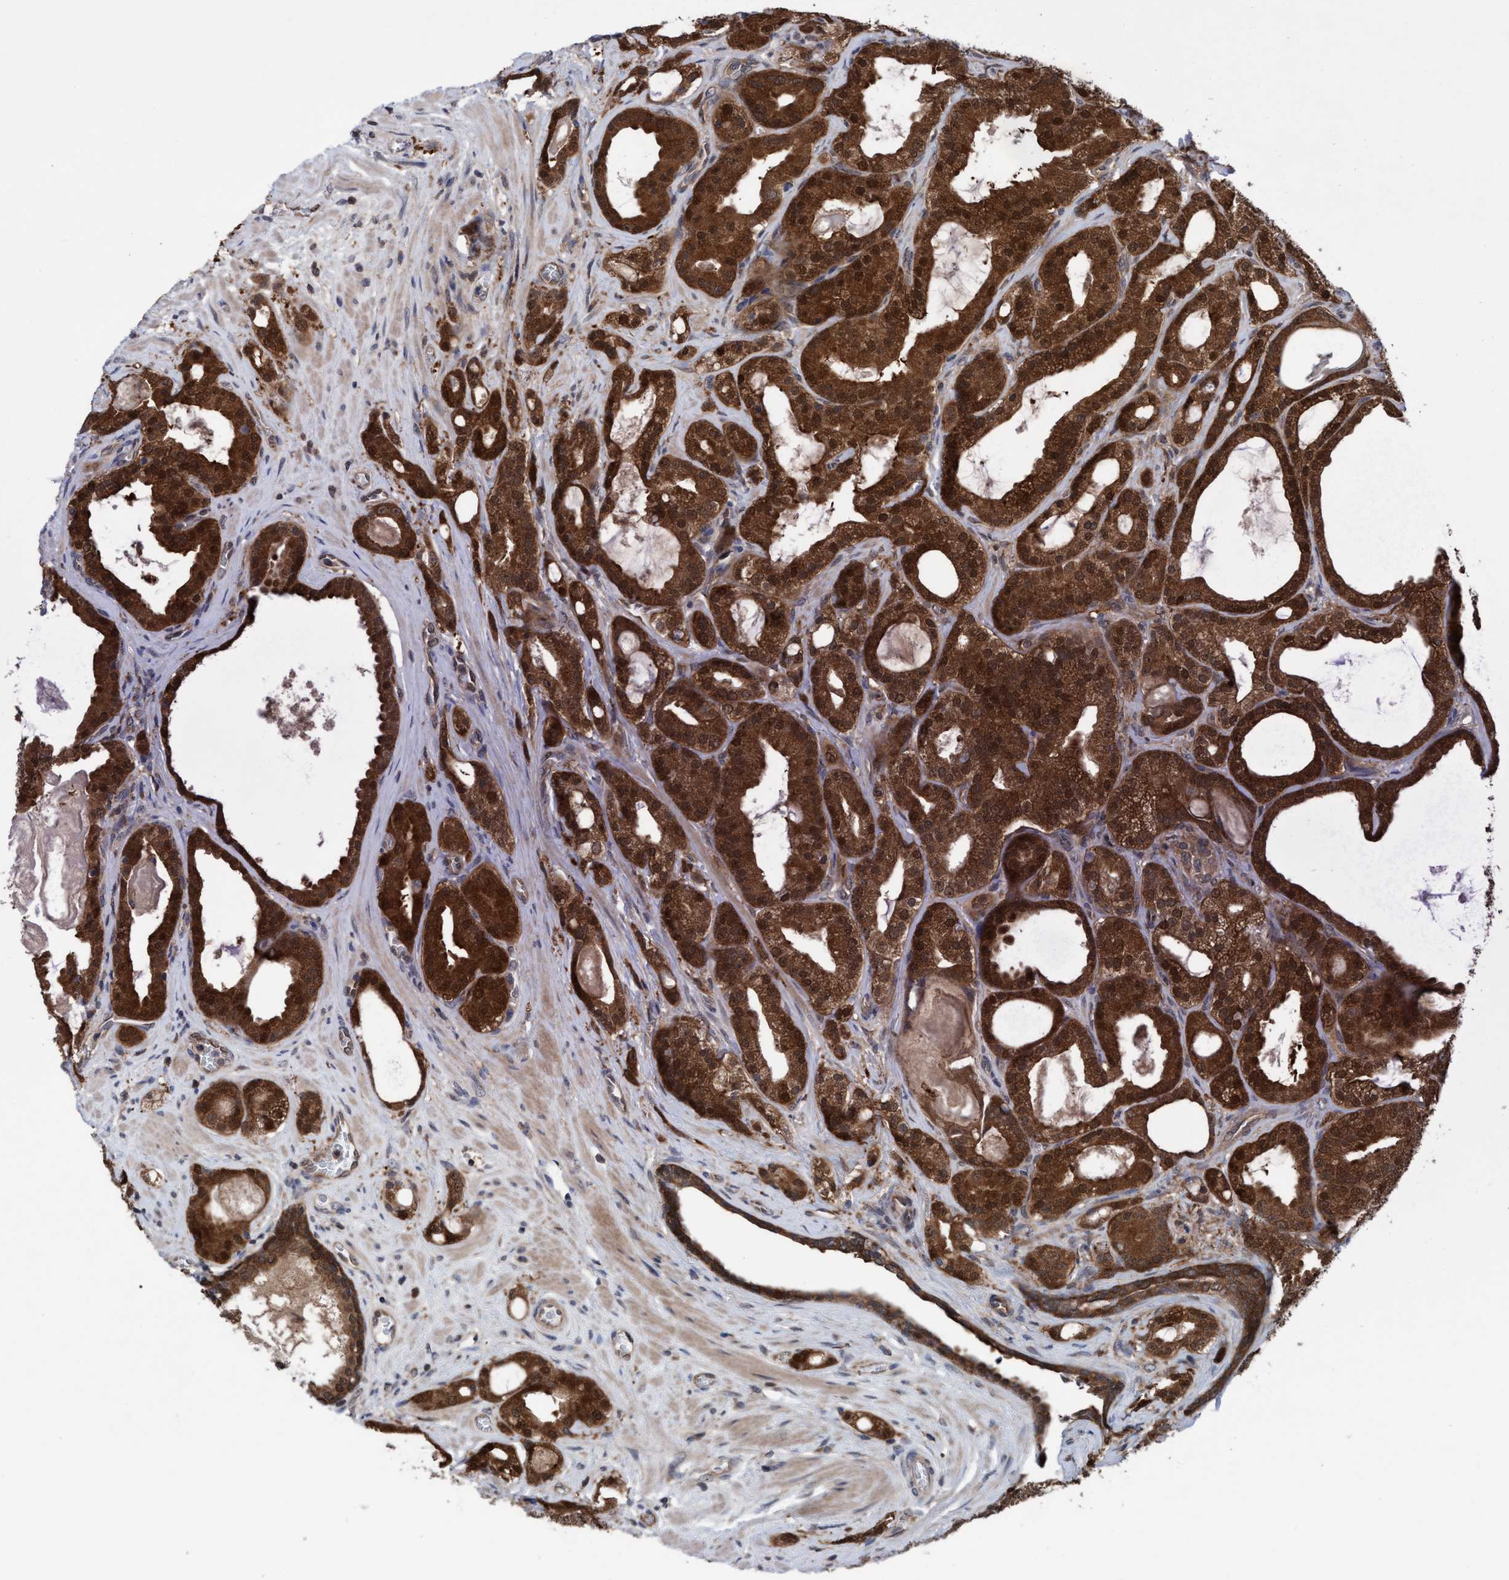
{"staining": {"intensity": "strong", "quantity": ">75%", "location": "cytoplasmic/membranous,nuclear"}, "tissue": "prostate cancer", "cell_type": "Tumor cells", "image_type": "cancer", "snomed": [{"axis": "morphology", "description": "Adenocarcinoma, High grade"}, {"axis": "topography", "description": "Prostate"}], "caption": "This is an image of IHC staining of prostate adenocarcinoma (high-grade), which shows strong staining in the cytoplasmic/membranous and nuclear of tumor cells.", "gene": "GLOD4", "patient": {"sex": "male", "age": 60}}